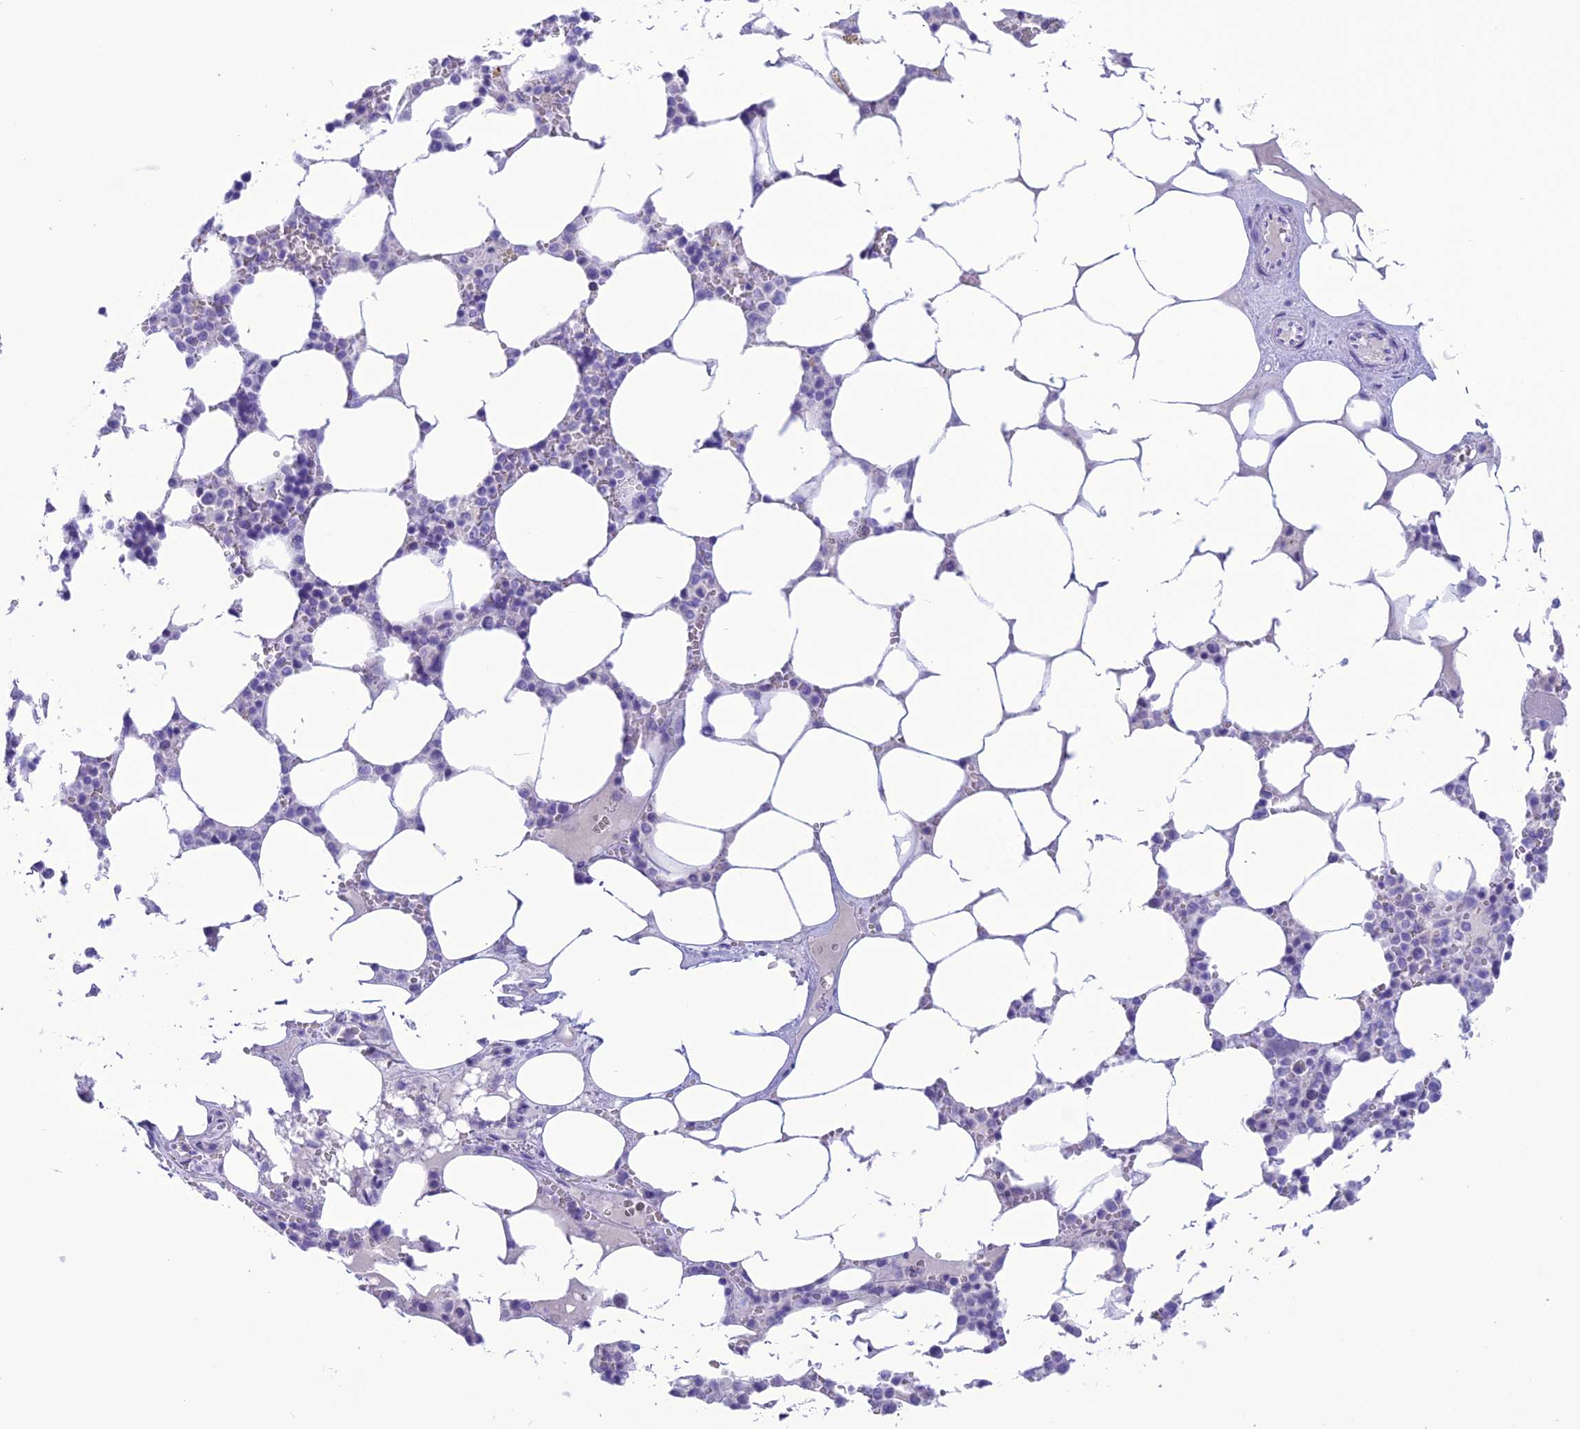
{"staining": {"intensity": "negative", "quantity": "none", "location": "none"}, "tissue": "bone marrow", "cell_type": "Hematopoietic cells", "image_type": "normal", "snomed": [{"axis": "morphology", "description": "Normal tissue, NOS"}, {"axis": "topography", "description": "Bone marrow"}], "caption": "Immunohistochemistry micrograph of normal bone marrow: human bone marrow stained with DAB (3,3'-diaminobenzidine) reveals no significant protein expression in hematopoietic cells. (Brightfield microscopy of DAB (3,3'-diaminobenzidine) IHC at high magnification).", "gene": "TRAM1L1", "patient": {"sex": "male", "age": 64}}